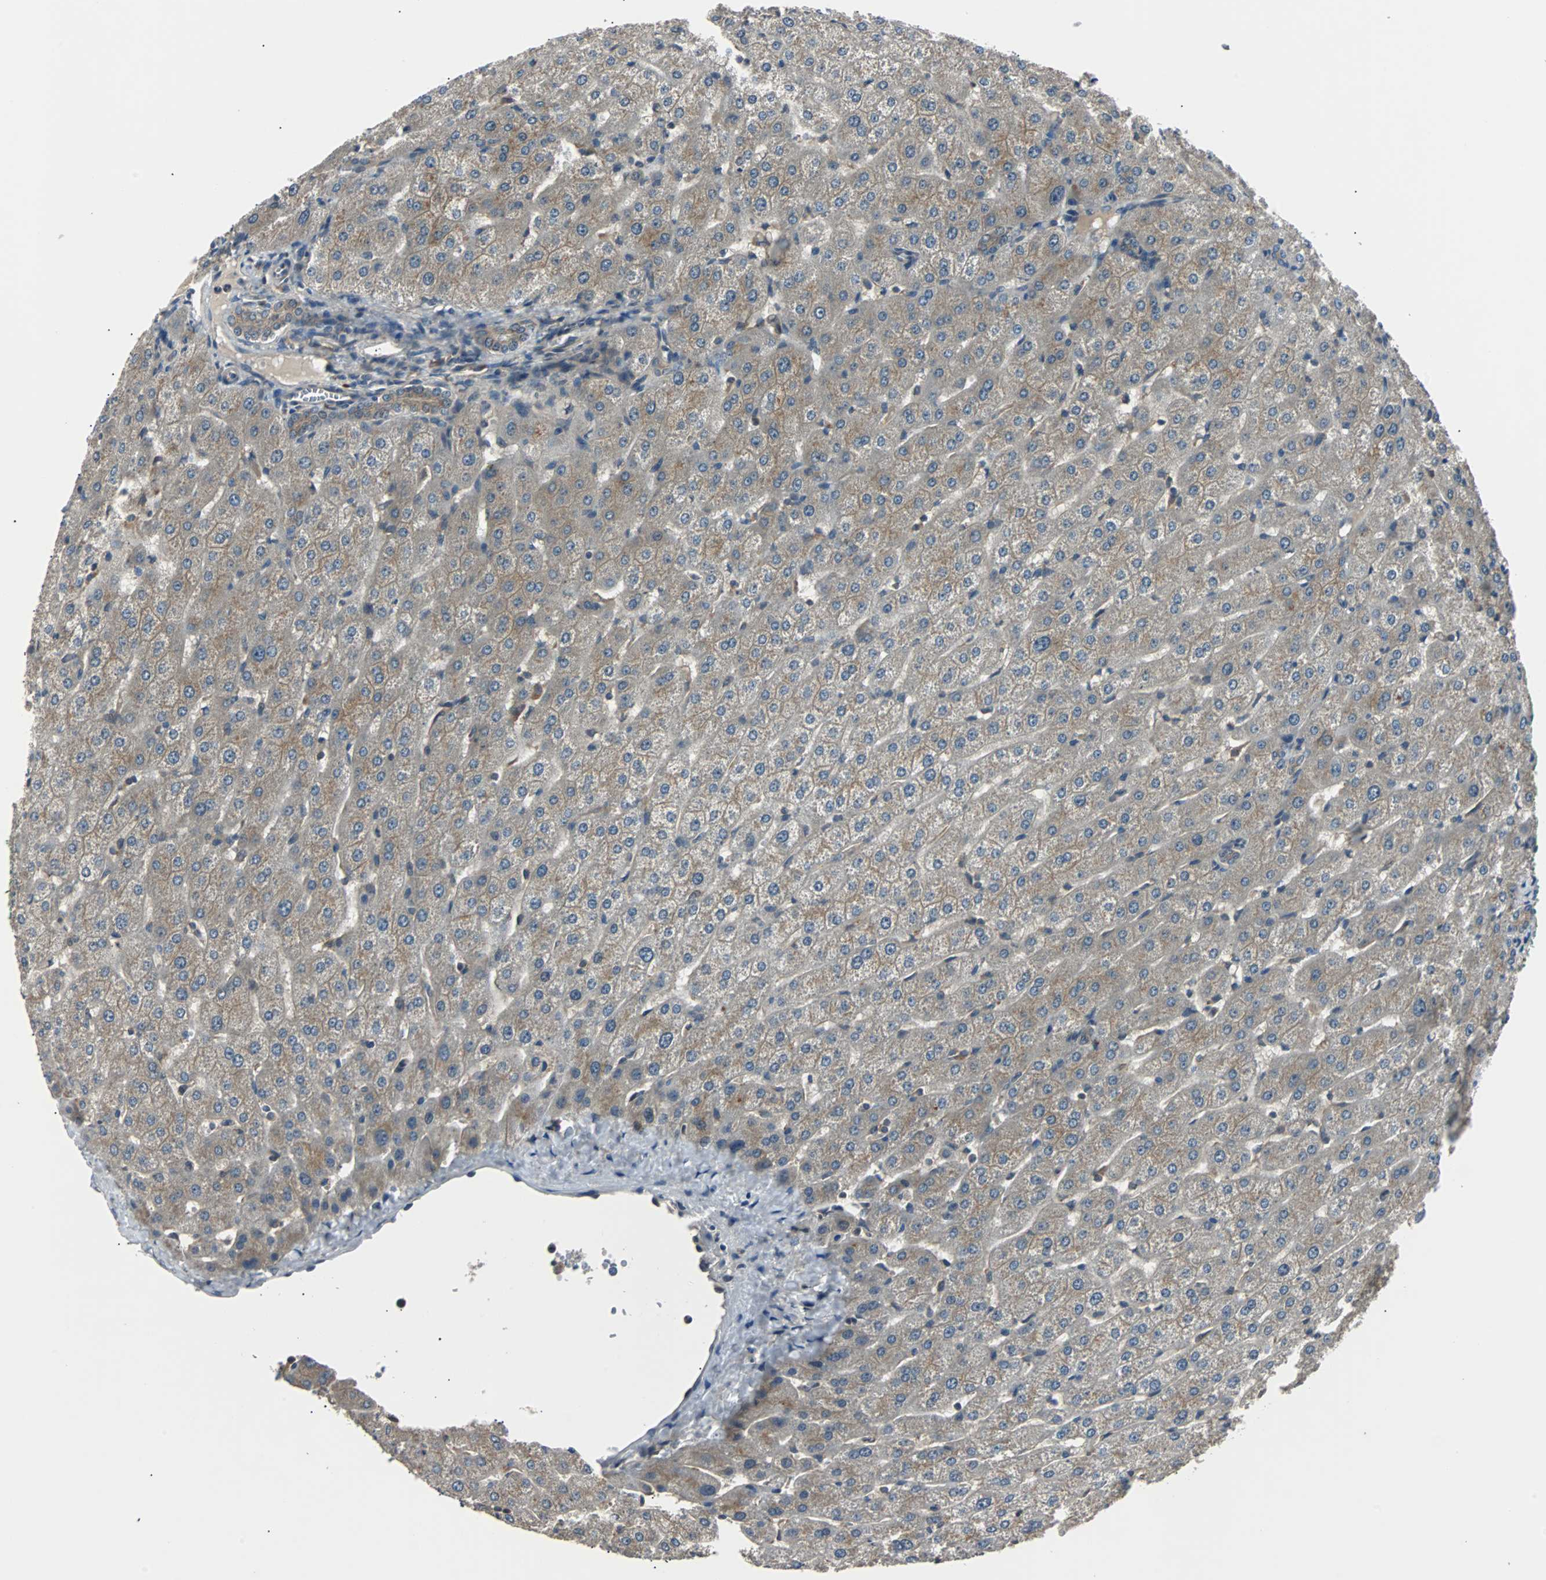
{"staining": {"intensity": "weak", "quantity": "25%-75%", "location": "cytoplasmic/membranous"}, "tissue": "liver", "cell_type": "Cholangiocytes", "image_type": "normal", "snomed": [{"axis": "morphology", "description": "Normal tissue, NOS"}, {"axis": "morphology", "description": "Fibrosis, NOS"}, {"axis": "topography", "description": "Liver"}], "caption": "High-power microscopy captured an IHC histopathology image of benign liver, revealing weak cytoplasmic/membranous expression in approximately 25%-75% of cholangiocytes. (brown staining indicates protein expression, while blue staining denotes nuclei).", "gene": "ARF1", "patient": {"sex": "female", "age": 29}}